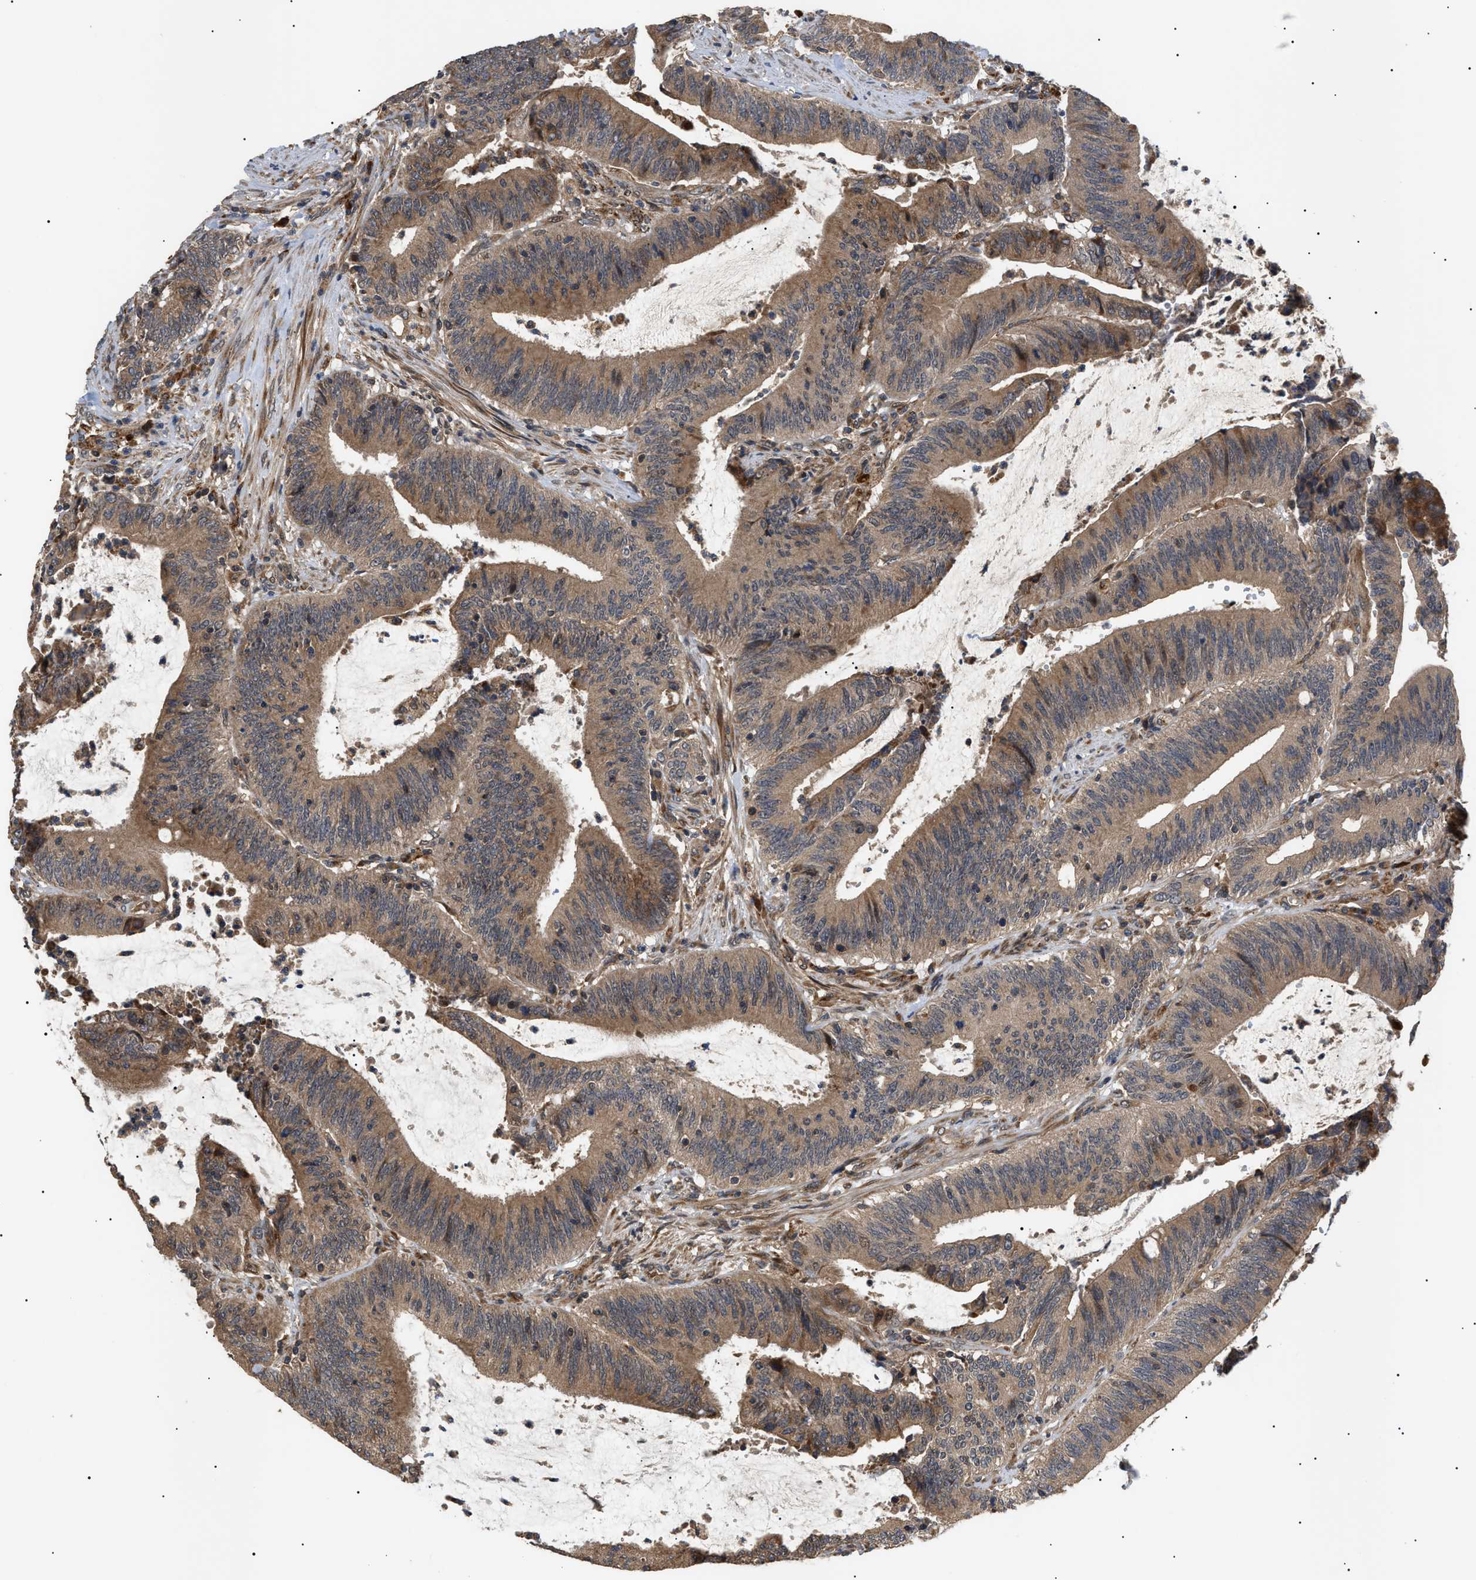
{"staining": {"intensity": "moderate", "quantity": ">75%", "location": "cytoplasmic/membranous"}, "tissue": "colorectal cancer", "cell_type": "Tumor cells", "image_type": "cancer", "snomed": [{"axis": "morphology", "description": "Normal tissue, NOS"}, {"axis": "morphology", "description": "Adenocarcinoma, NOS"}, {"axis": "topography", "description": "Rectum"}], "caption": "Human colorectal cancer (adenocarcinoma) stained with a brown dye shows moderate cytoplasmic/membranous positive staining in about >75% of tumor cells.", "gene": "ASTL", "patient": {"sex": "female", "age": 66}}